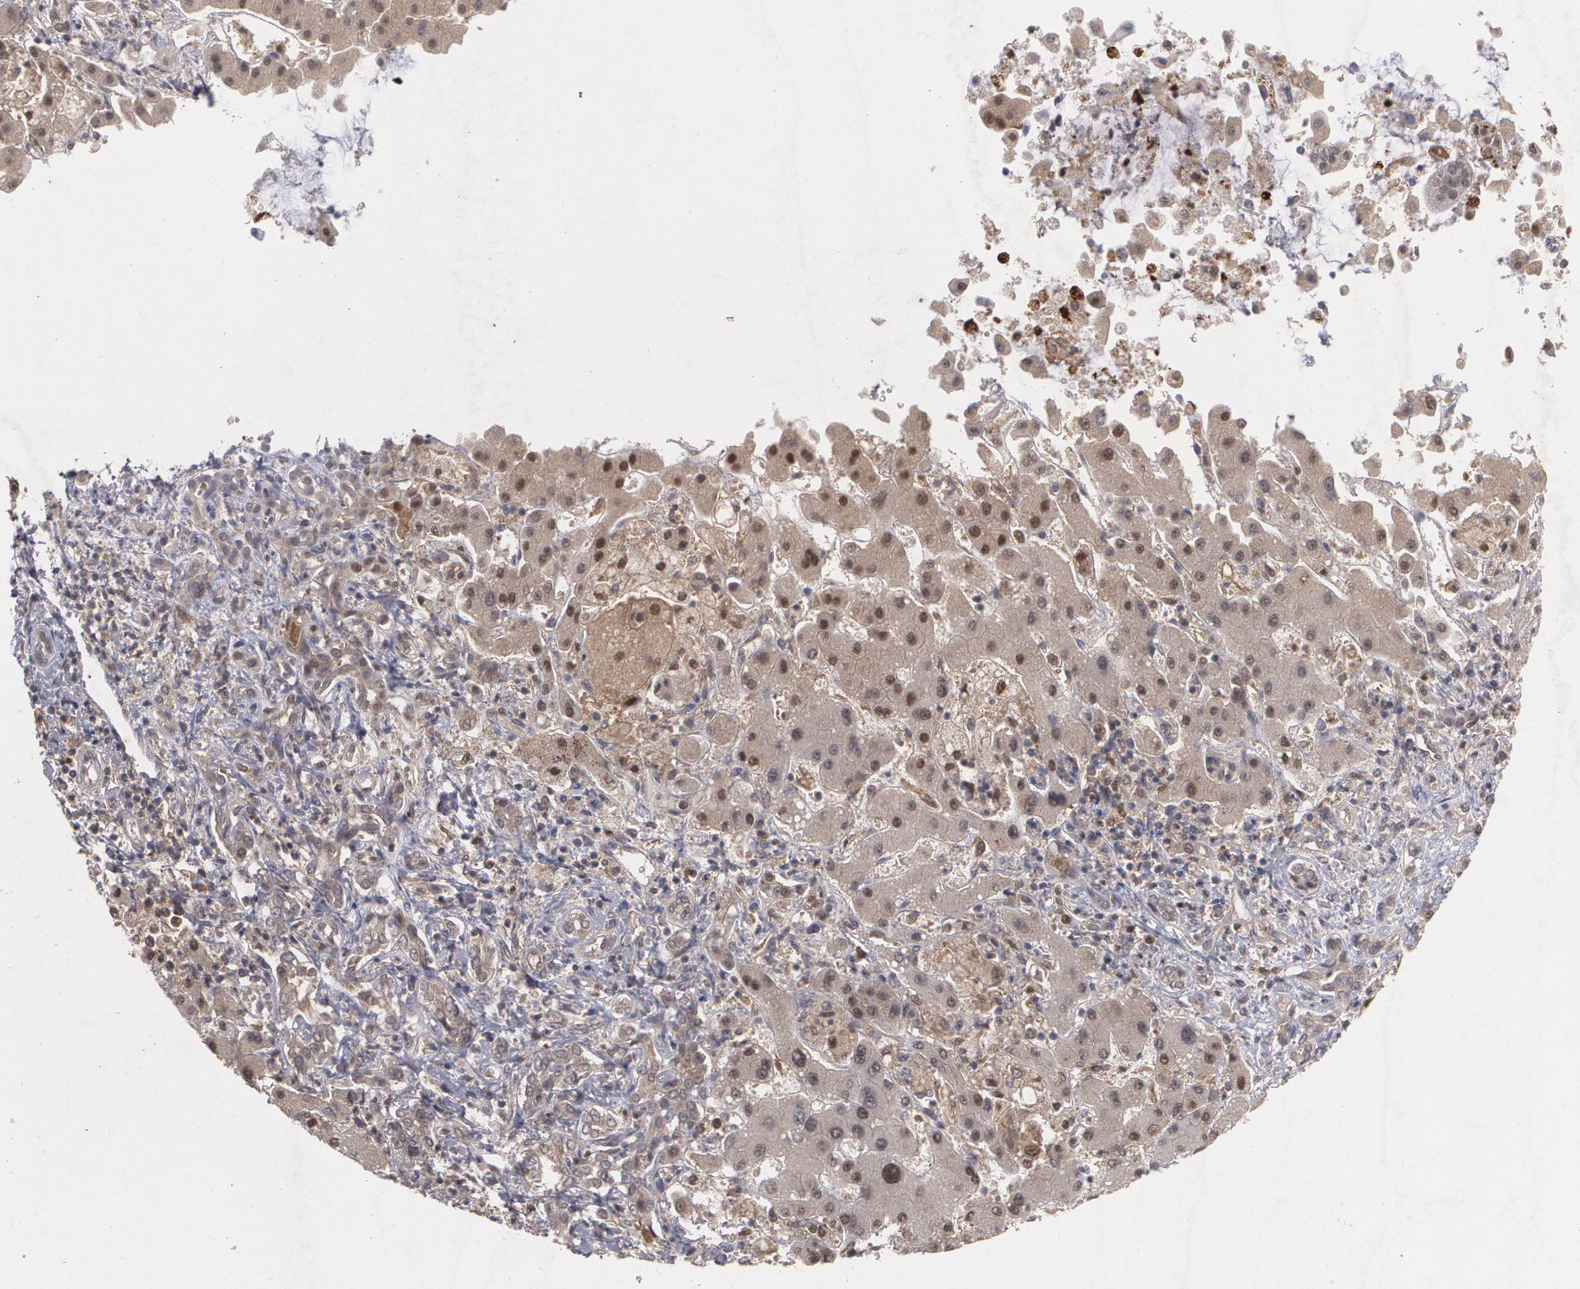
{"staining": {"intensity": "moderate", "quantity": "25%-75%", "location": "cytoplasmic/membranous,nuclear"}, "tissue": "liver cancer", "cell_type": "Tumor cells", "image_type": "cancer", "snomed": [{"axis": "morphology", "description": "Cholangiocarcinoma"}, {"axis": "topography", "description": "Liver"}], "caption": "Protein staining of cholangiocarcinoma (liver) tissue demonstrates moderate cytoplasmic/membranous and nuclear positivity in approximately 25%-75% of tumor cells.", "gene": "HTT", "patient": {"sex": "male", "age": 50}}